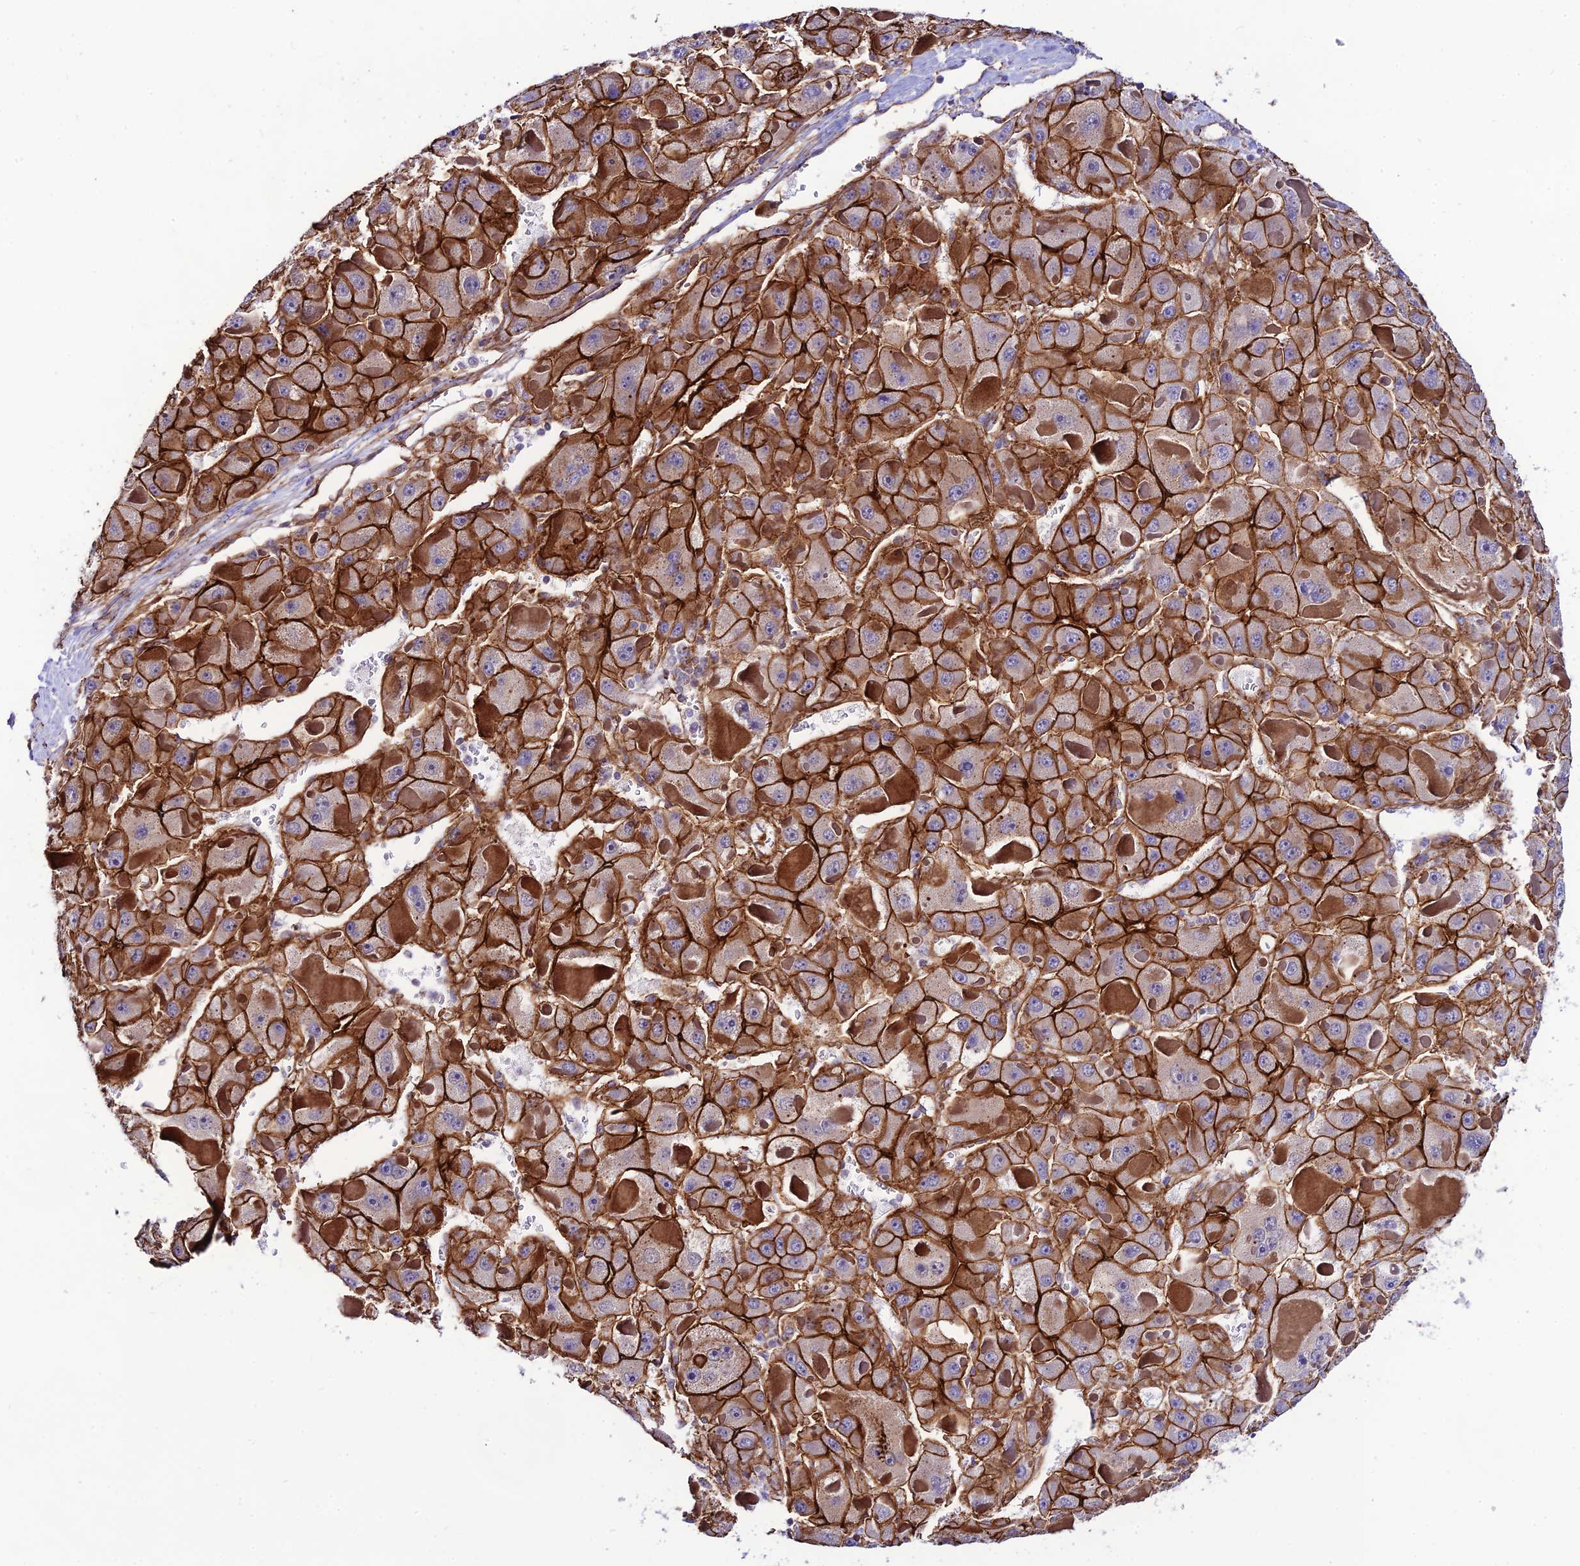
{"staining": {"intensity": "strong", "quantity": ">75%", "location": "cytoplasmic/membranous"}, "tissue": "liver cancer", "cell_type": "Tumor cells", "image_type": "cancer", "snomed": [{"axis": "morphology", "description": "Carcinoma, Hepatocellular, NOS"}, {"axis": "topography", "description": "Liver"}], "caption": "Human hepatocellular carcinoma (liver) stained with a brown dye exhibits strong cytoplasmic/membranous positive expression in about >75% of tumor cells.", "gene": "YPEL5", "patient": {"sex": "female", "age": 73}}